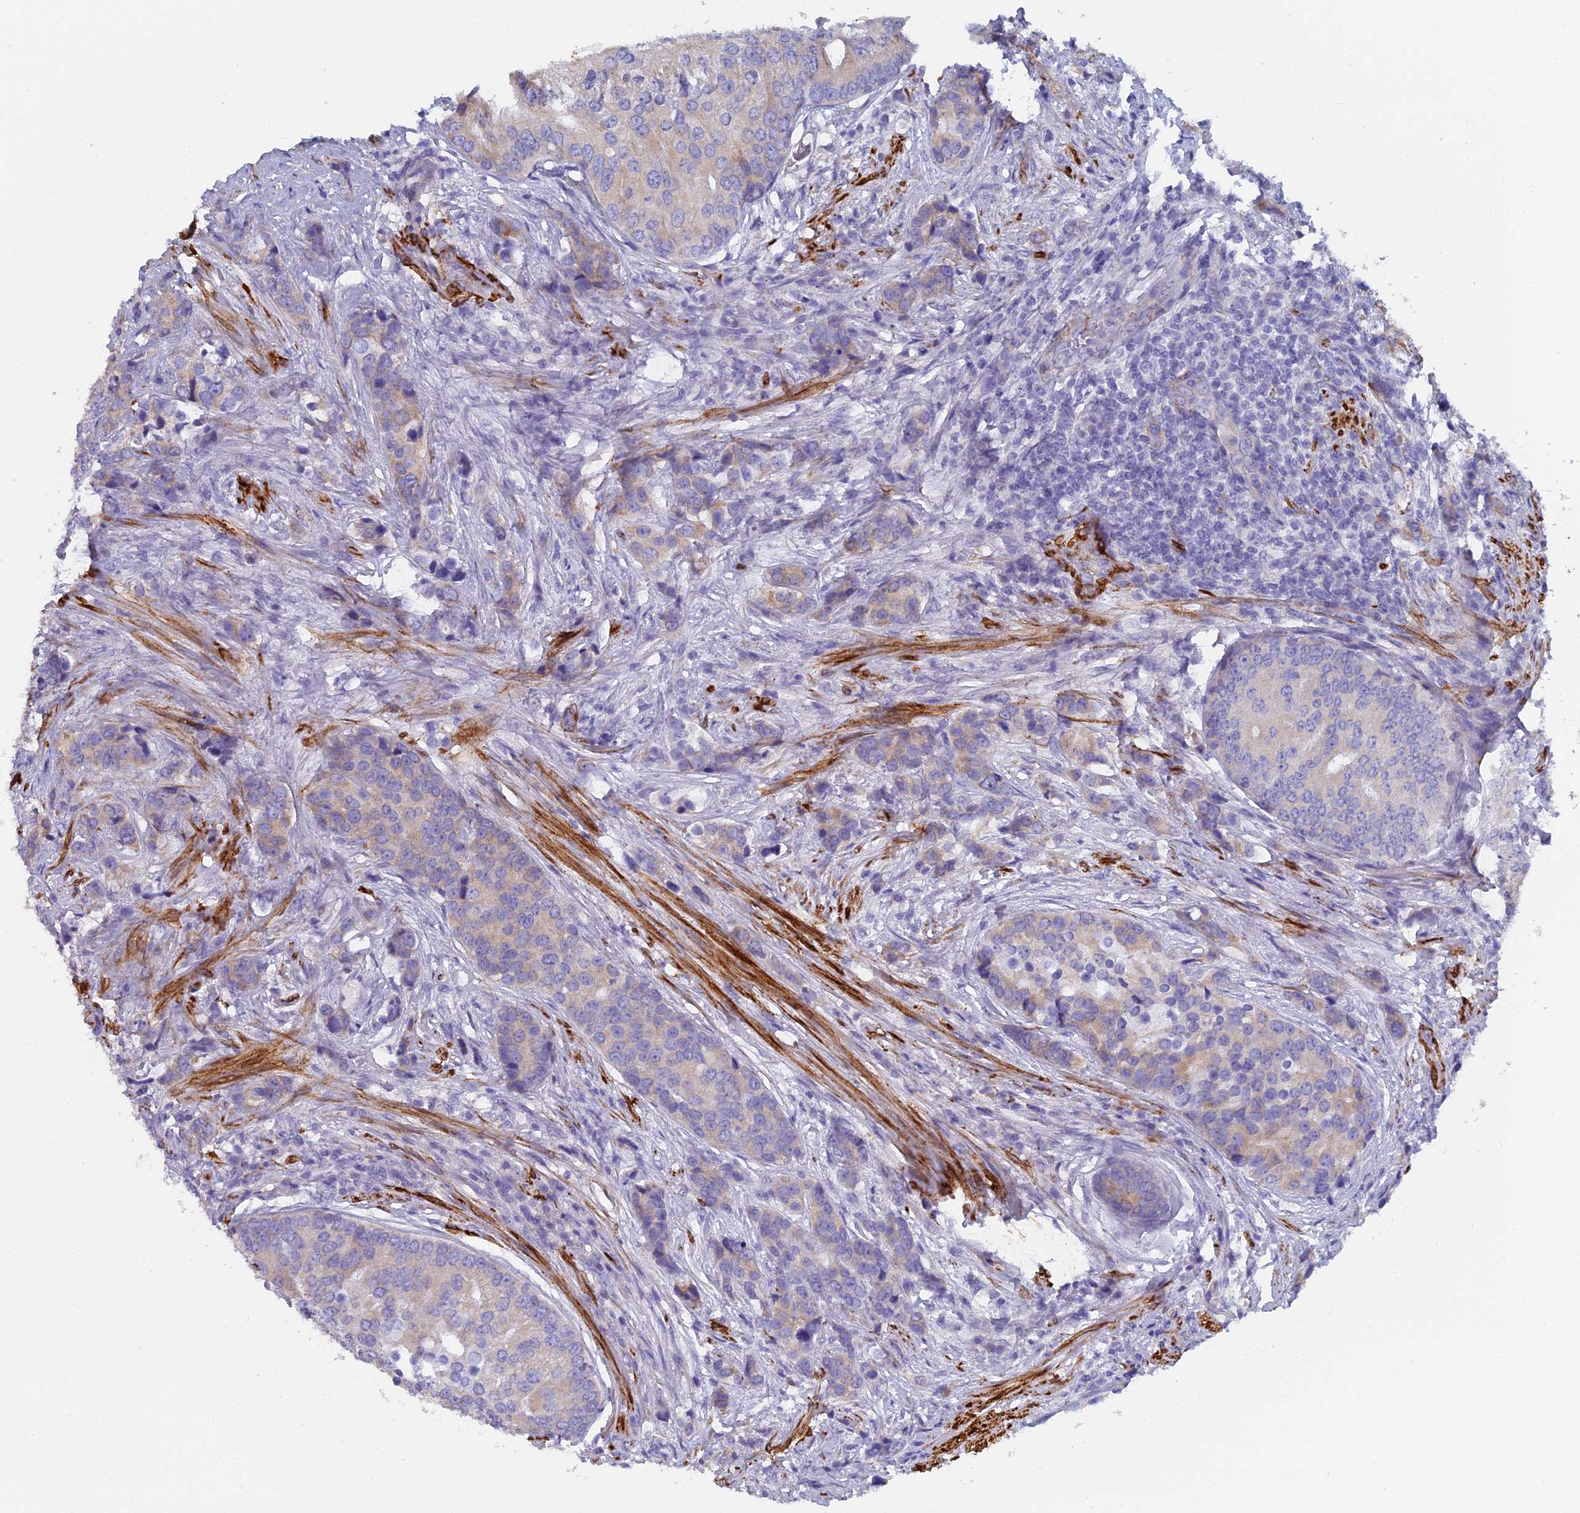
{"staining": {"intensity": "weak", "quantity": "<25%", "location": "cytoplasmic/membranous"}, "tissue": "prostate cancer", "cell_type": "Tumor cells", "image_type": "cancer", "snomed": [{"axis": "morphology", "description": "Adenocarcinoma, High grade"}, {"axis": "topography", "description": "Prostate"}], "caption": "The photomicrograph demonstrates no staining of tumor cells in prostate high-grade adenocarcinoma.", "gene": "PCDHA8", "patient": {"sex": "male", "age": 62}}